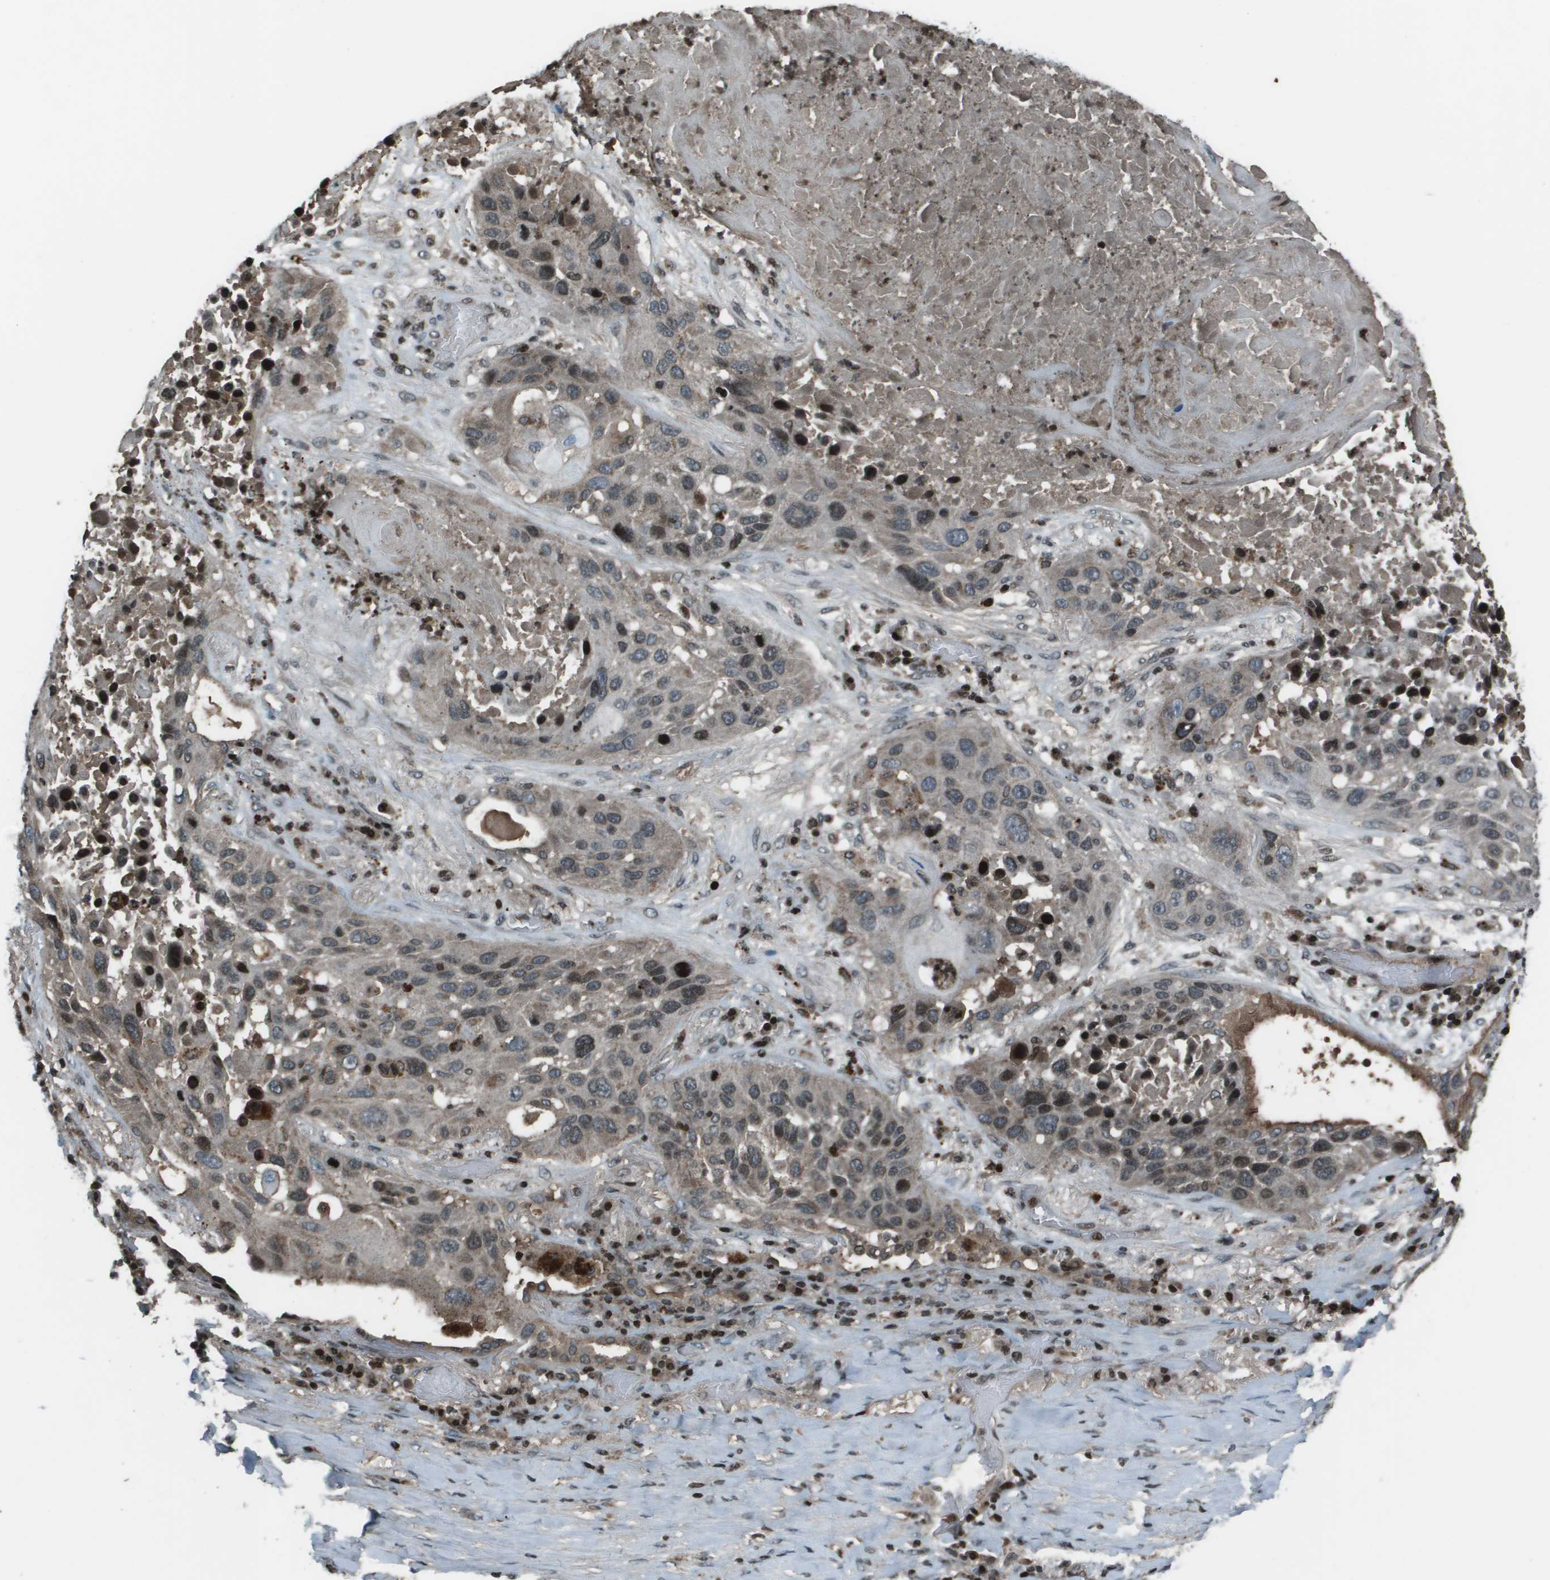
{"staining": {"intensity": "moderate", "quantity": "<25%", "location": "cytoplasmic/membranous,nuclear"}, "tissue": "lung cancer", "cell_type": "Tumor cells", "image_type": "cancer", "snomed": [{"axis": "morphology", "description": "Squamous cell carcinoma, NOS"}, {"axis": "topography", "description": "Lung"}], "caption": "There is low levels of moderate cytoplasmic/membranous and nuclear expression in tumor cells of squamous cell carcinoma (lung), as demonstrated by immunohistochemical staining (brown color).", "gene": "CXCL12", "patient": {"sex": "male", "age": 57}}